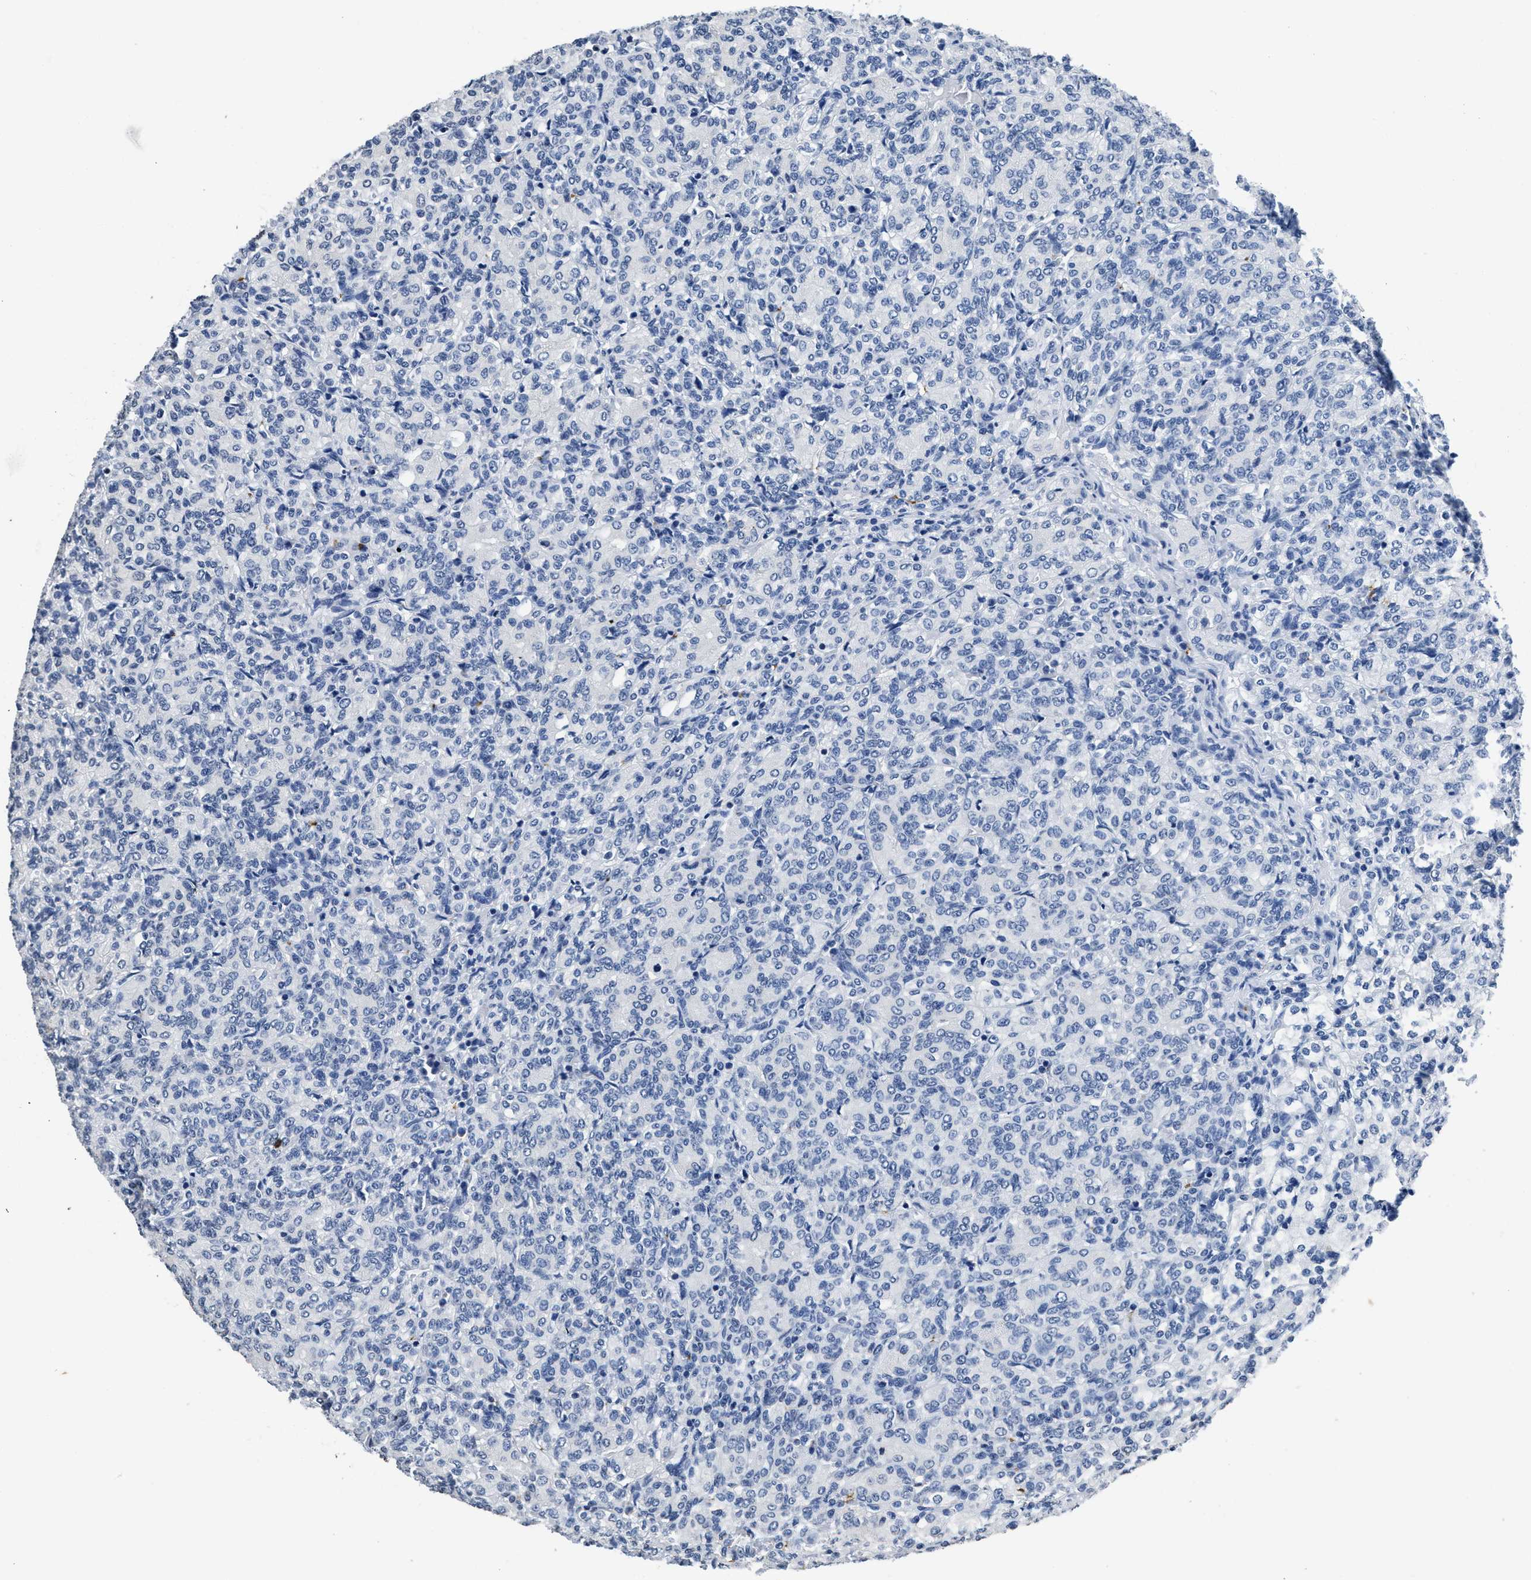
{"staining": {"intensity": "negative", "quantity": "none", "location": "none"}, "tissue": "renal cancer", "cell_type": "Tumor cells", "image_type": "cancer", "snomed": [{"axis": "morphology", "description": "Adenocarcinoma, NOS"}, {"axis": "topography", "description": "Kidney"}], "caption": "Image shows no protein positivity in tumor cells of renal cancer tissue. (DAB immunohistochemistry, high magnification).", "gene": "ITGA2B", "patient": {"sex": "male", "age": 77}}